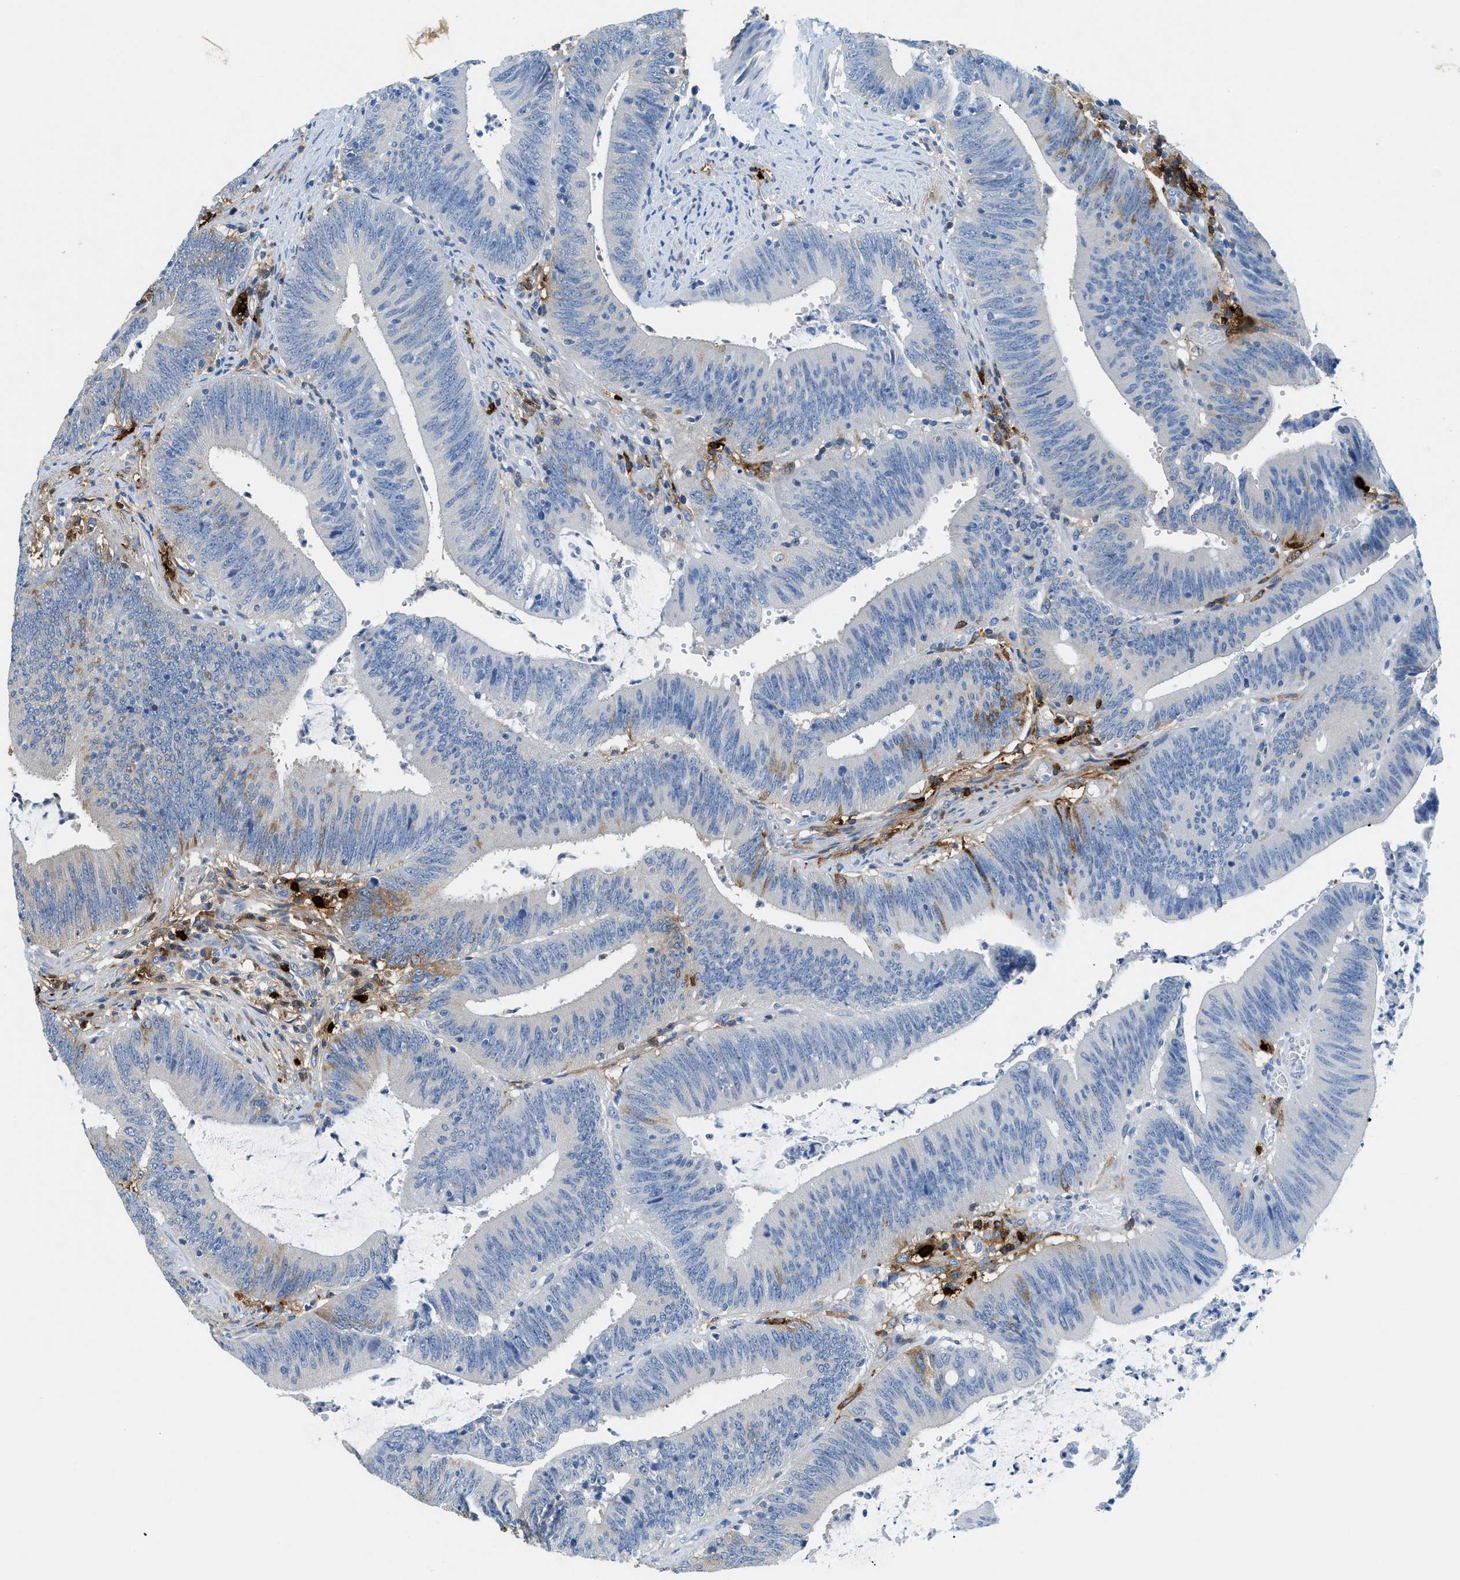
{"staining": {"intensity": "negative", "quantity": "none", "location": "none"}, "tissue": "colorectal cancer", "cell_type": "Tumor cells", "image_type": "cancer", "snomed": [{"axis": "morphology", "description": "Normal tissue, NOS"}, {"axis": "morphology", "description": "Adenocarcinoma, NOS"}, {"axis": "topography", "description": "Rectum"}], "caption": "This photomicrograph is of adenocarcinoma (colorectal) stained with immunohistochemistry to label a protein in brown with the nuclei are counter-stained blue. There is no expression in tumor cells.", "gene": "TPSAB1", "patient": {"sex": "female", "age": 66}}